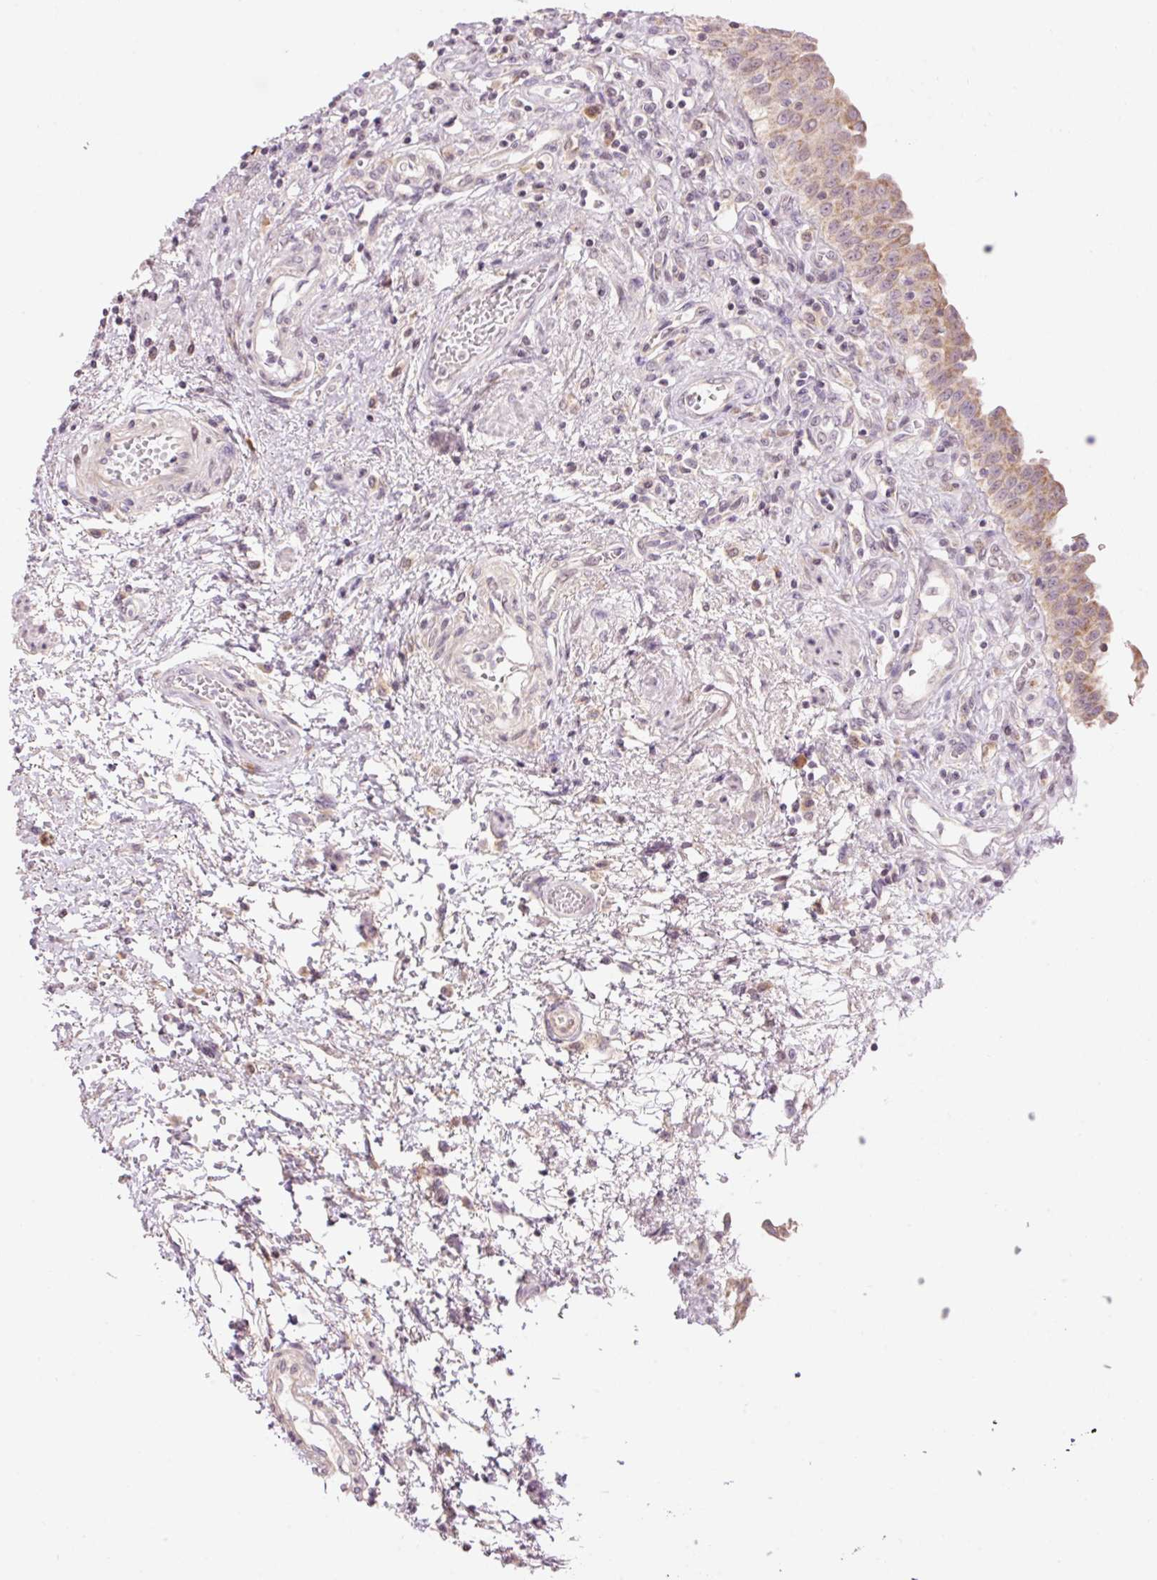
{"staining": {"intensity": "moderate", "quantity": "25%-75%", "location": "cytoplasmic/membranous"}, "tissue": "urinary bladder", "cell_type": "Urothelial cells", "image_type": "normal", "snomed": [{"axis": "morphology", "description": "Normal tissue, NOS"}, {"axis": "topography", "description": "Urinary bladder"}], "caption": "A micrograph of urinary bladder stained for a protein shows moderate cytoplasmic/membranous brown staining in urothelial cells. The protein of interest is stained brown, and the nuclei are stained in blue (DAB IHC with brightfield microscopy, high magnification).", "gene": "ABHD11", "patient": {"sex": "male", "age": 71}}